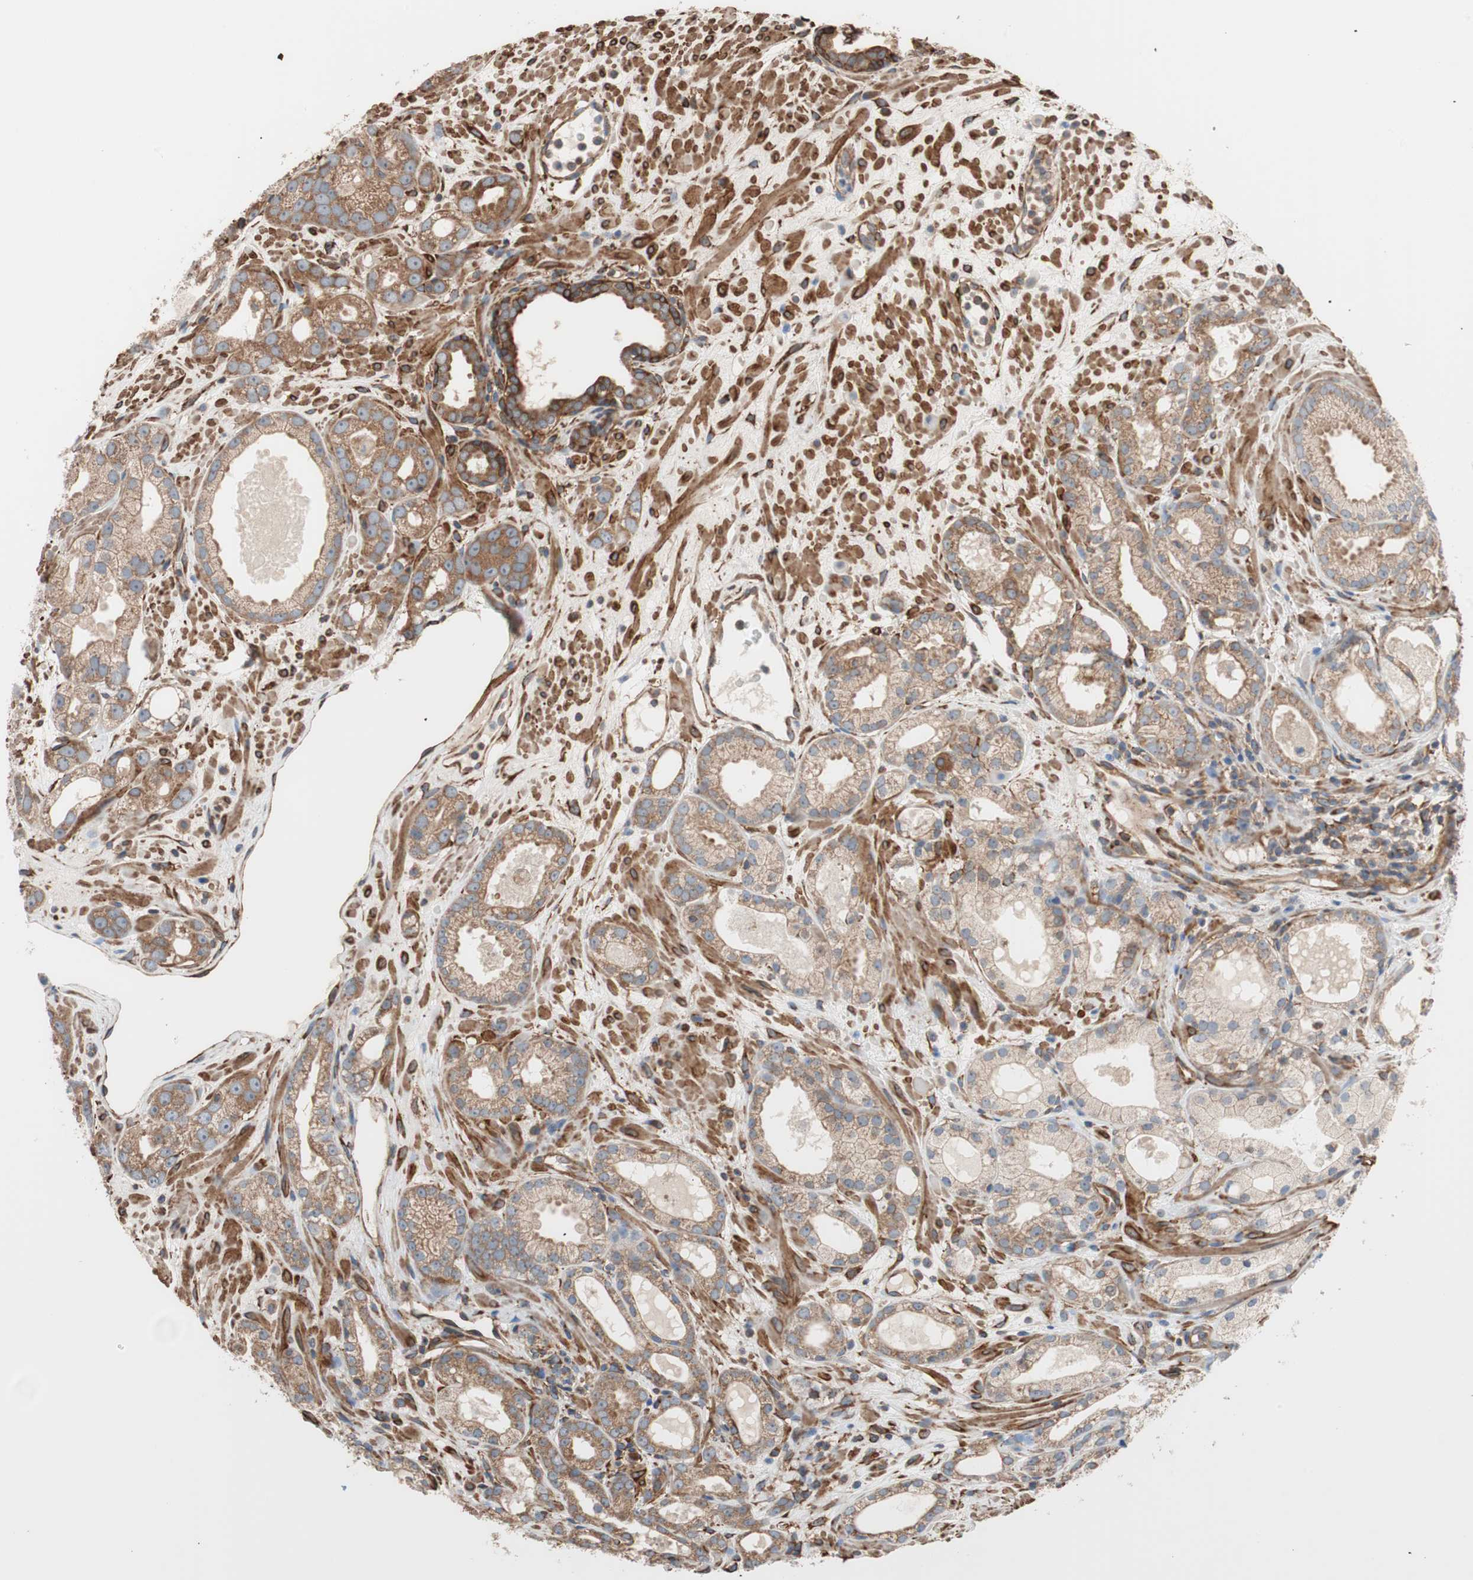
{"staining": {"intensity": "moderate", "quantity": ">75%", "location": "cytoplasmic/membranous"}, "tissue": "prostate cancer", "cell_type": "Tumor cells", "image_type": "cancer", "snomed": [{"axis": "morphology", "description": "Adenocarcinoma, Low grade"}, {"axis": "topography", "description": "Prostate"}], "caption": "Prostate adenocarcinoma (low-grade) was stained to show a protein in brown. There is medium levels of moderate cytoplasmic/membranous expression in approximately >75% of tumor cells.", "gene": "GPSM2", "patient": {"sex": "male", "age": 57}}